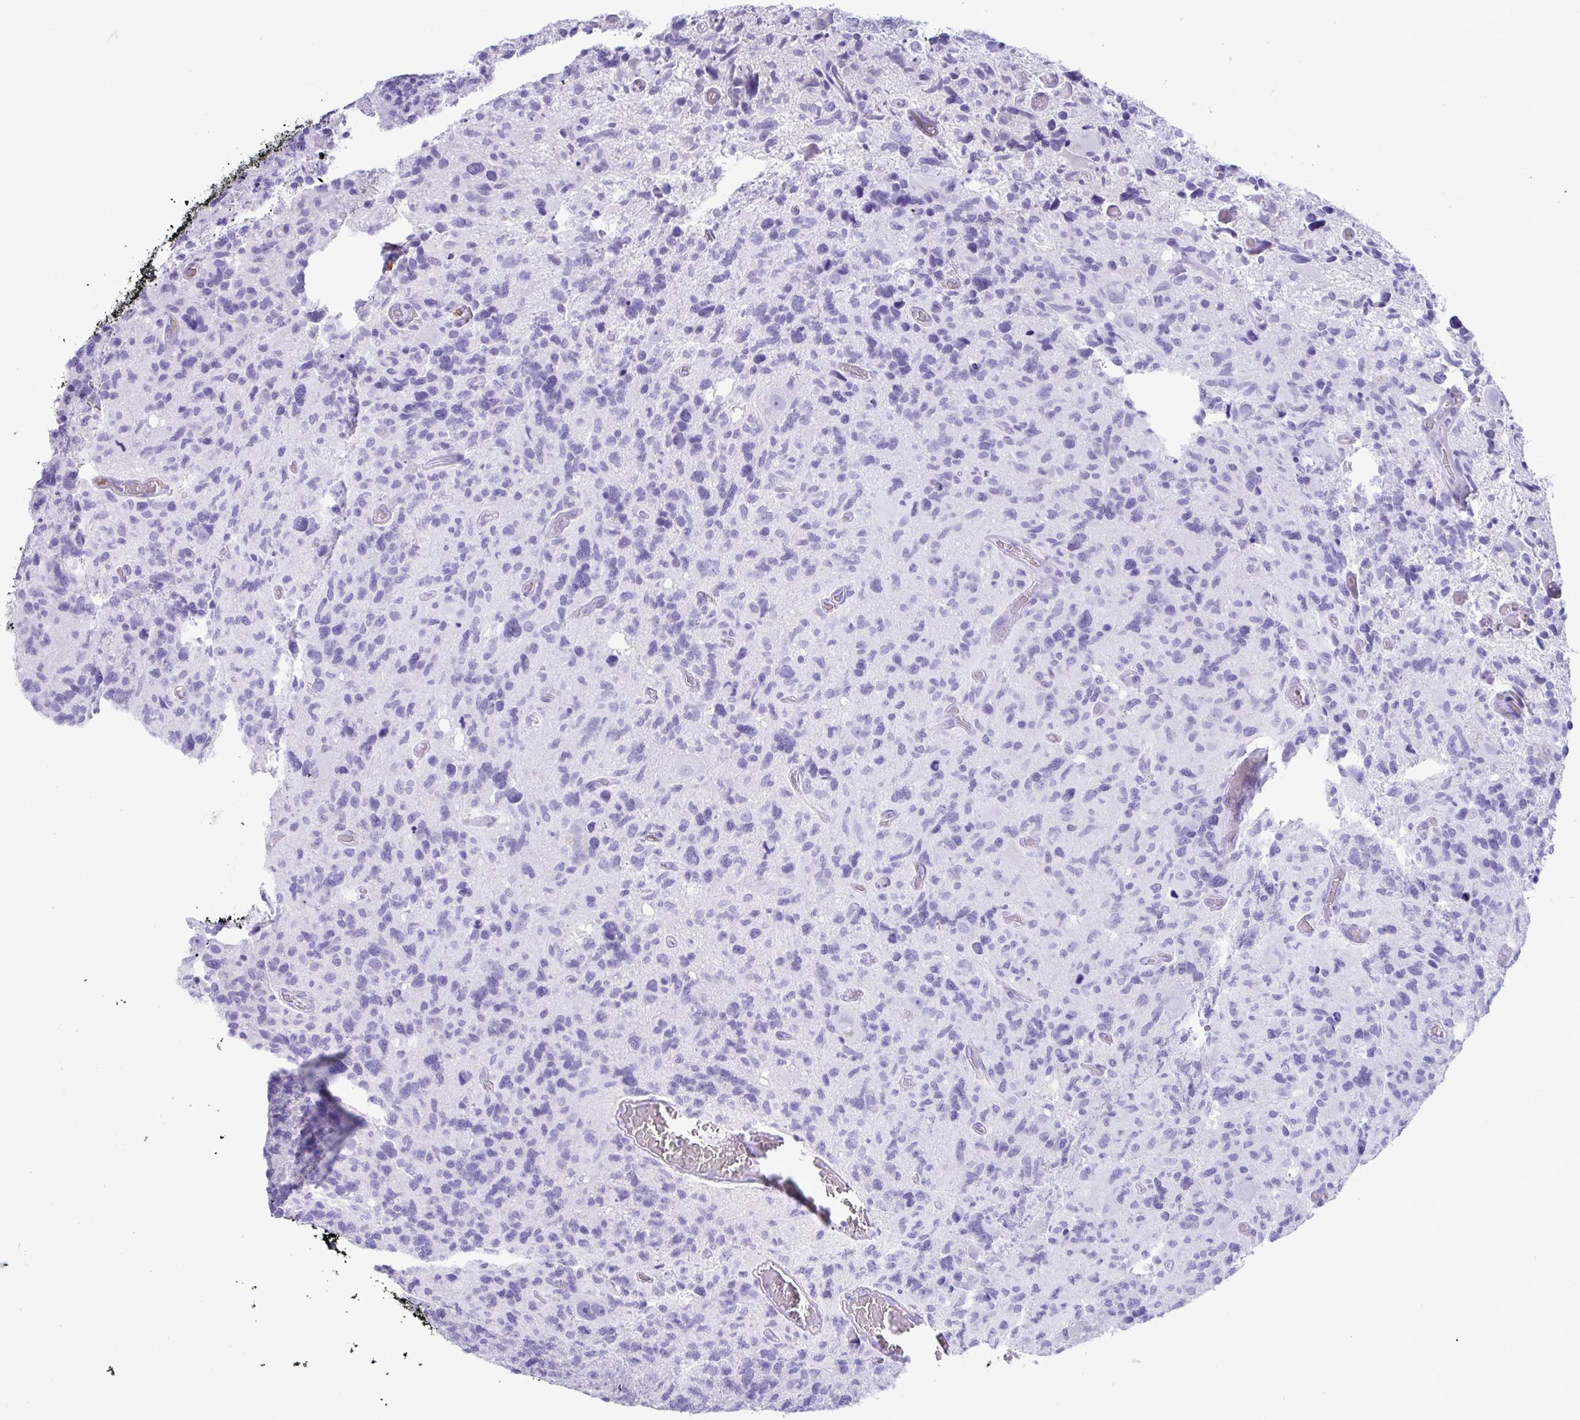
{"staining": {"intensity": "negative", "quantity": "none", "location": "none"}, "tissue": "glioma", "cell_type": "Tumor cells", "image_type": "cancer", "snomed": [{"axis": "morphology", "description": "Glioma, malignant, High grade"}, {"axis": "topography", "description": "Brain"}], "caption": "This is an immunohistochemistry (IHC) image of human malignant high-grade glioma. There is no expression in tumor cells.", "gene": "SMIM9", "patient": {"sex": "male", "age": 49}}